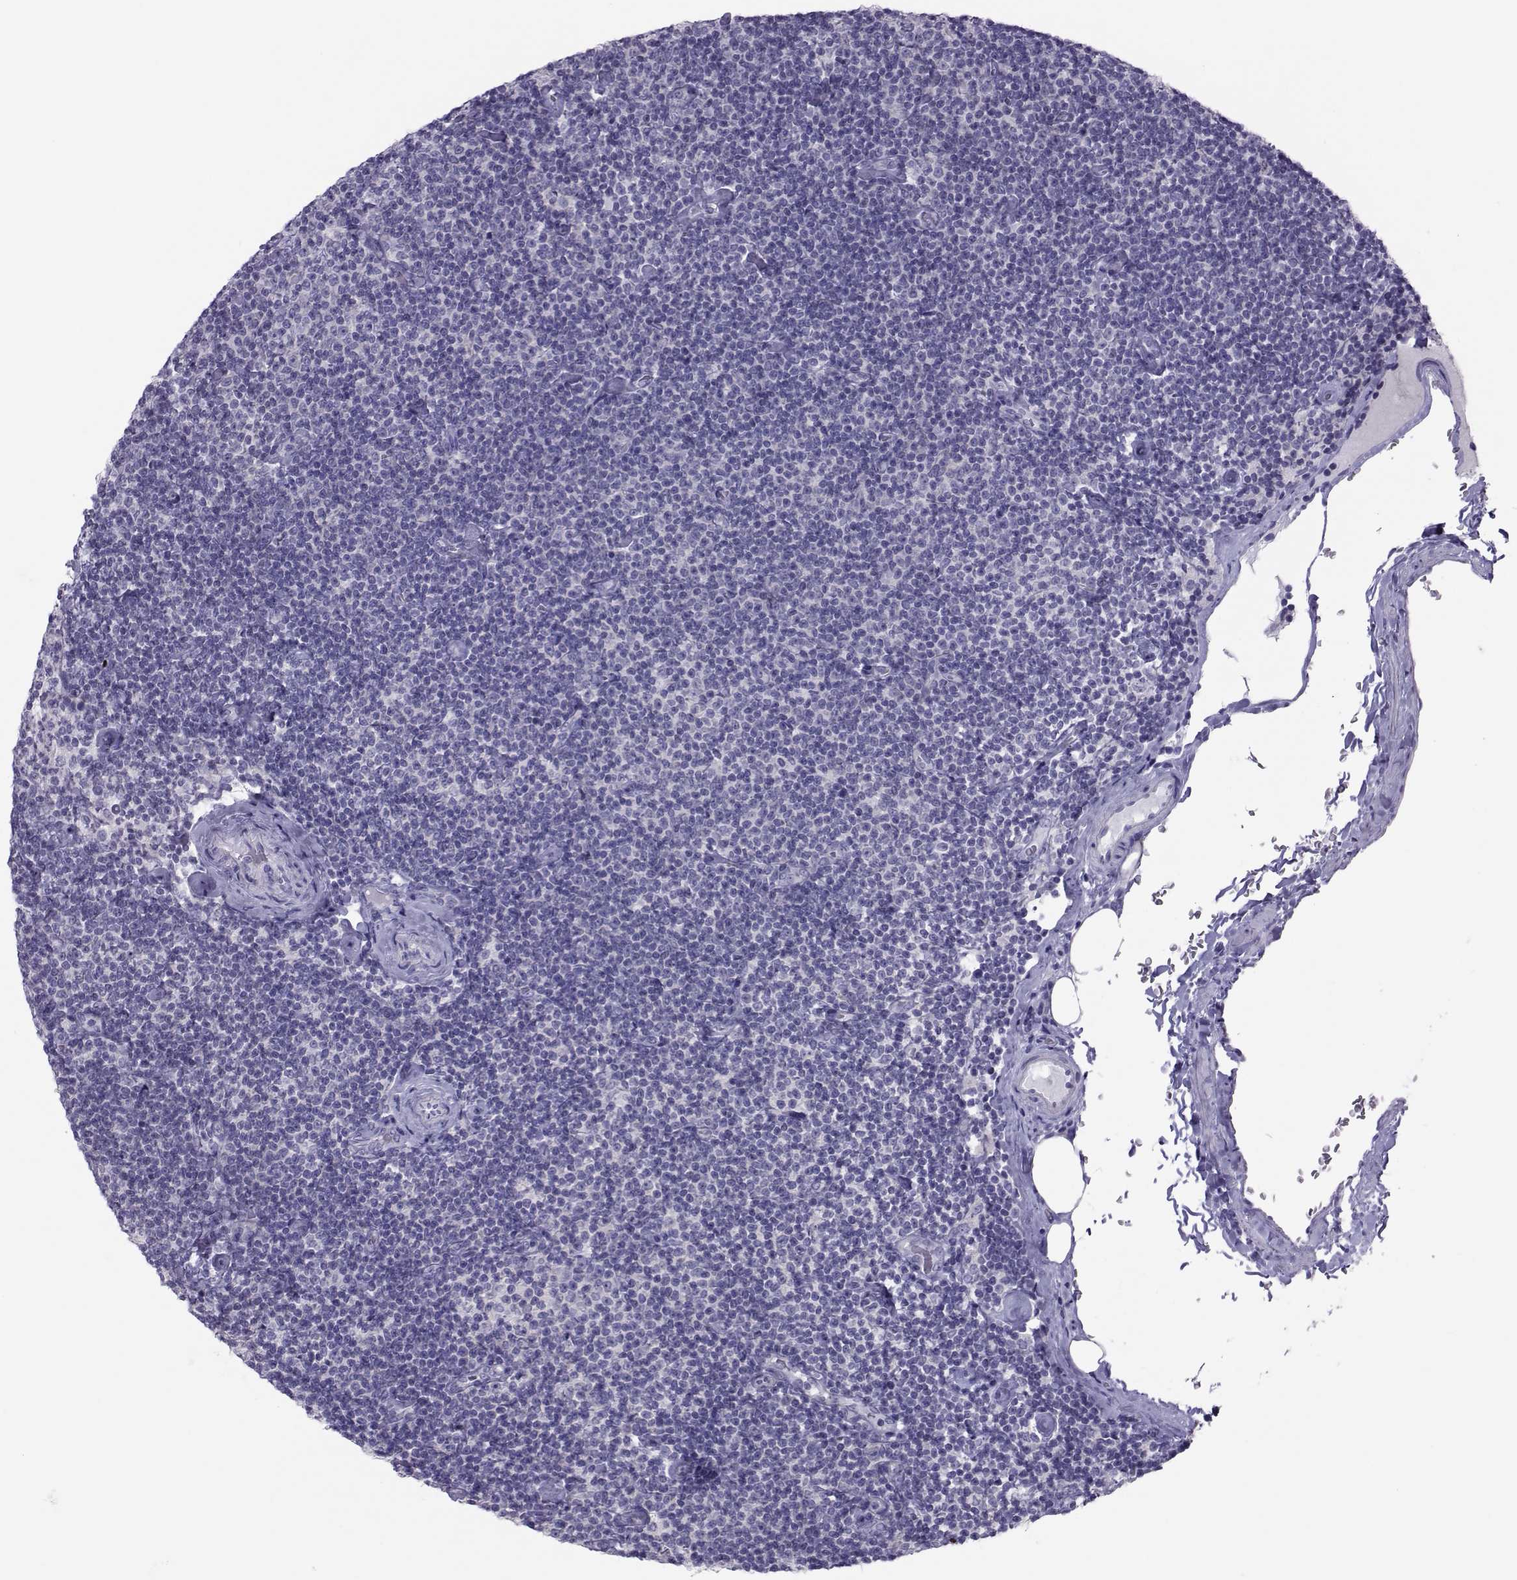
{"staining": {"intensity": "negative", "quantity": "none", "location": "none"}, "tissue": "lymphoma", "cell_type": "Tumor cells", "image_type": "cancer", "snomed": [{"axis": "morphology", "description": "Malignant lymphoma, non-Hodgkin's type, Low grade"}, {"axis": "topography", "description": "Lymph node"}], "caption": "A photomicrograph of lymphoma stained for a protein demonstrates no brown staining in tumor cells.", "gene": "TRPM7", "patient": {"sex": "male", "age": 81}}